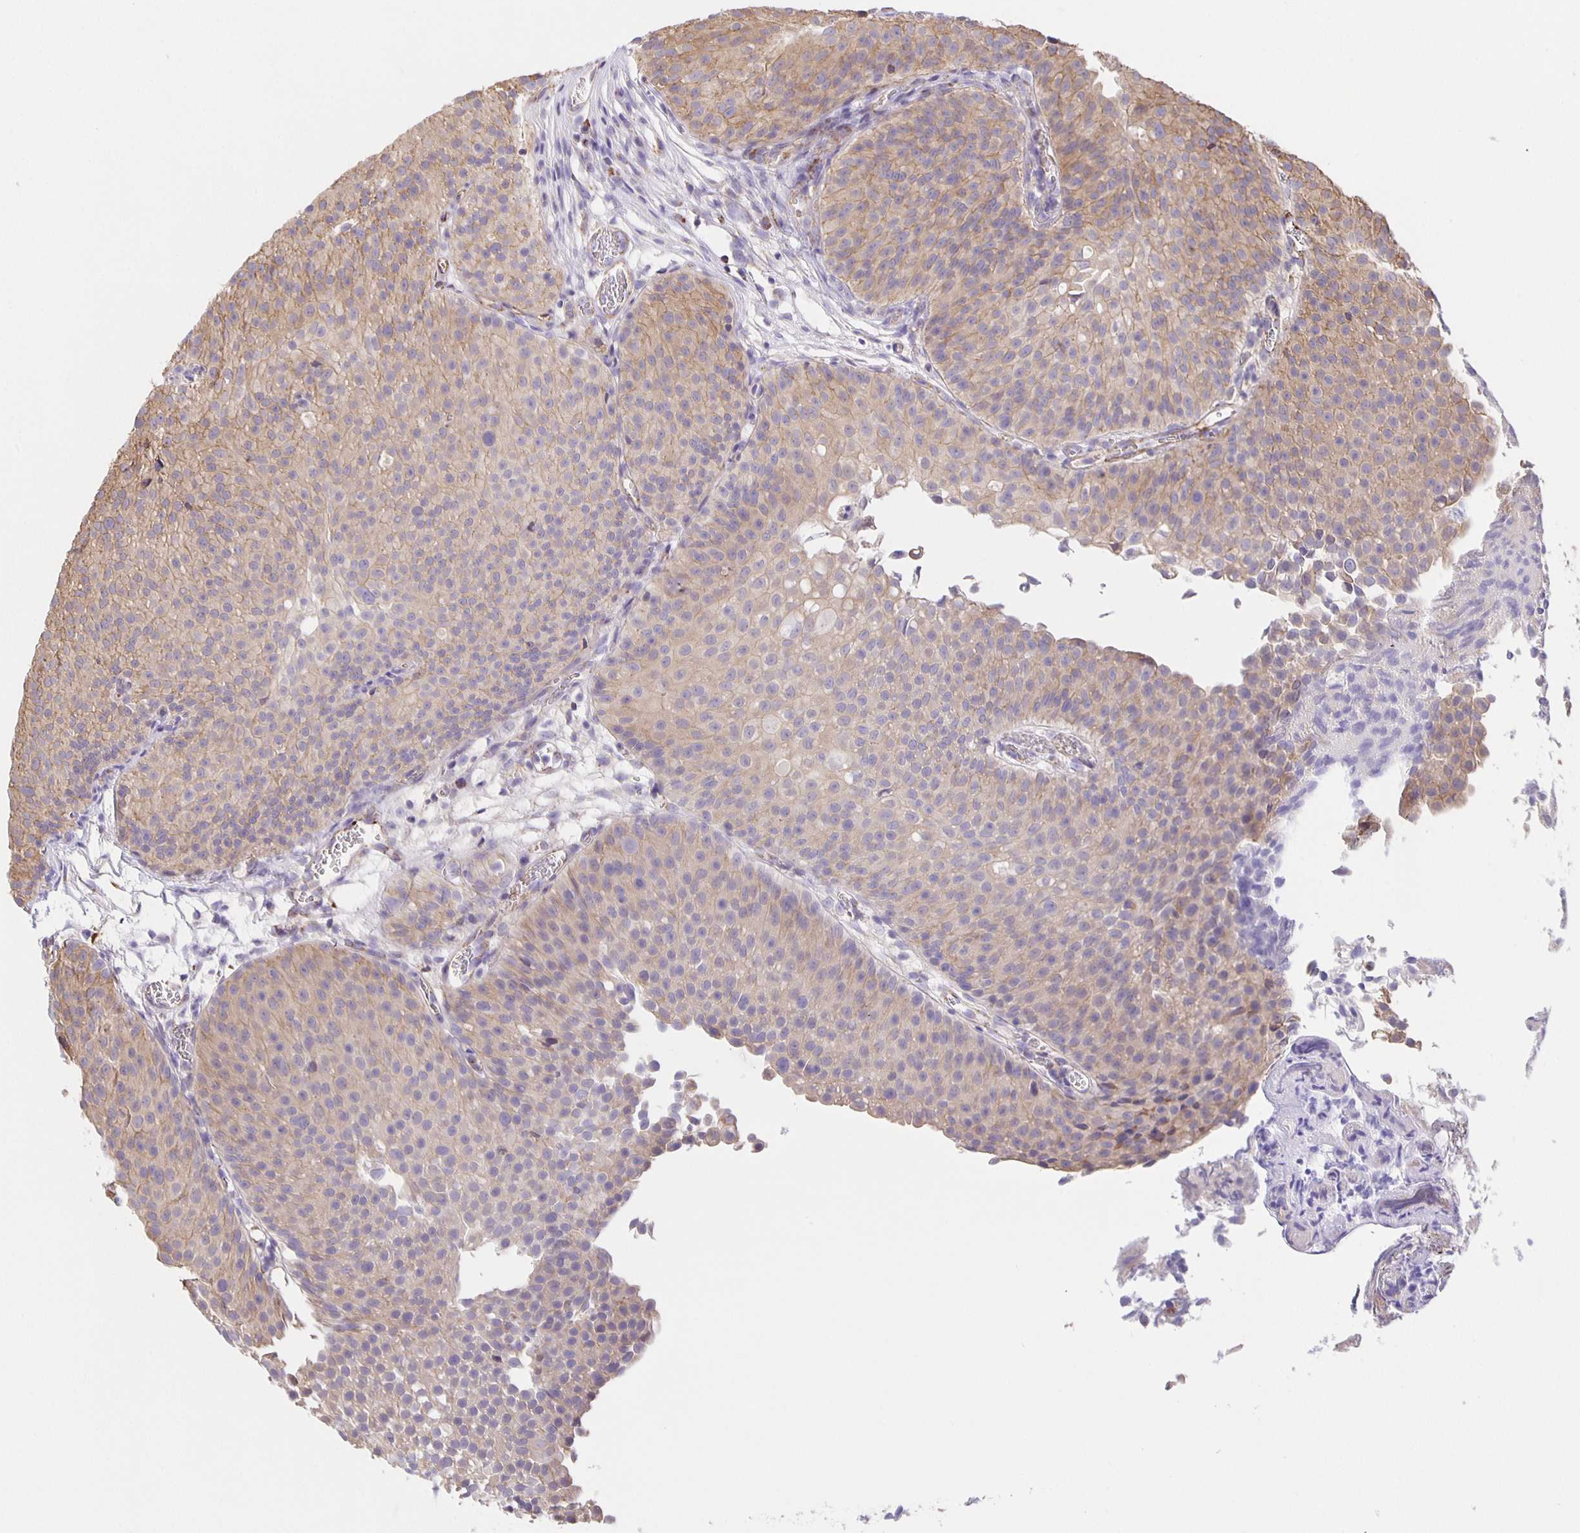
{"staining": {"intensity": "weak", "quantity": ">75%", "location": "cytoplasmic/membranous"}, "tissue": "urothelial cancer", "cell_type": "Tumor cells", "image_type": "cancer", "snomed": [{"axis": "morphology", "description": "Urothelial carcinoma, Low grade"}, {"axis": "topography", "description": "Urinary bladder"}], "caption": "This photomicrograph exhibits immunohistochemistry staining of human urothelial carcinoma (low-grade), with low weak cytoplasmic/membranous staining in approximately >75% of tumor cells.", "gene": "JMJD4", "patient": {"sex": "male", "age": 80}}